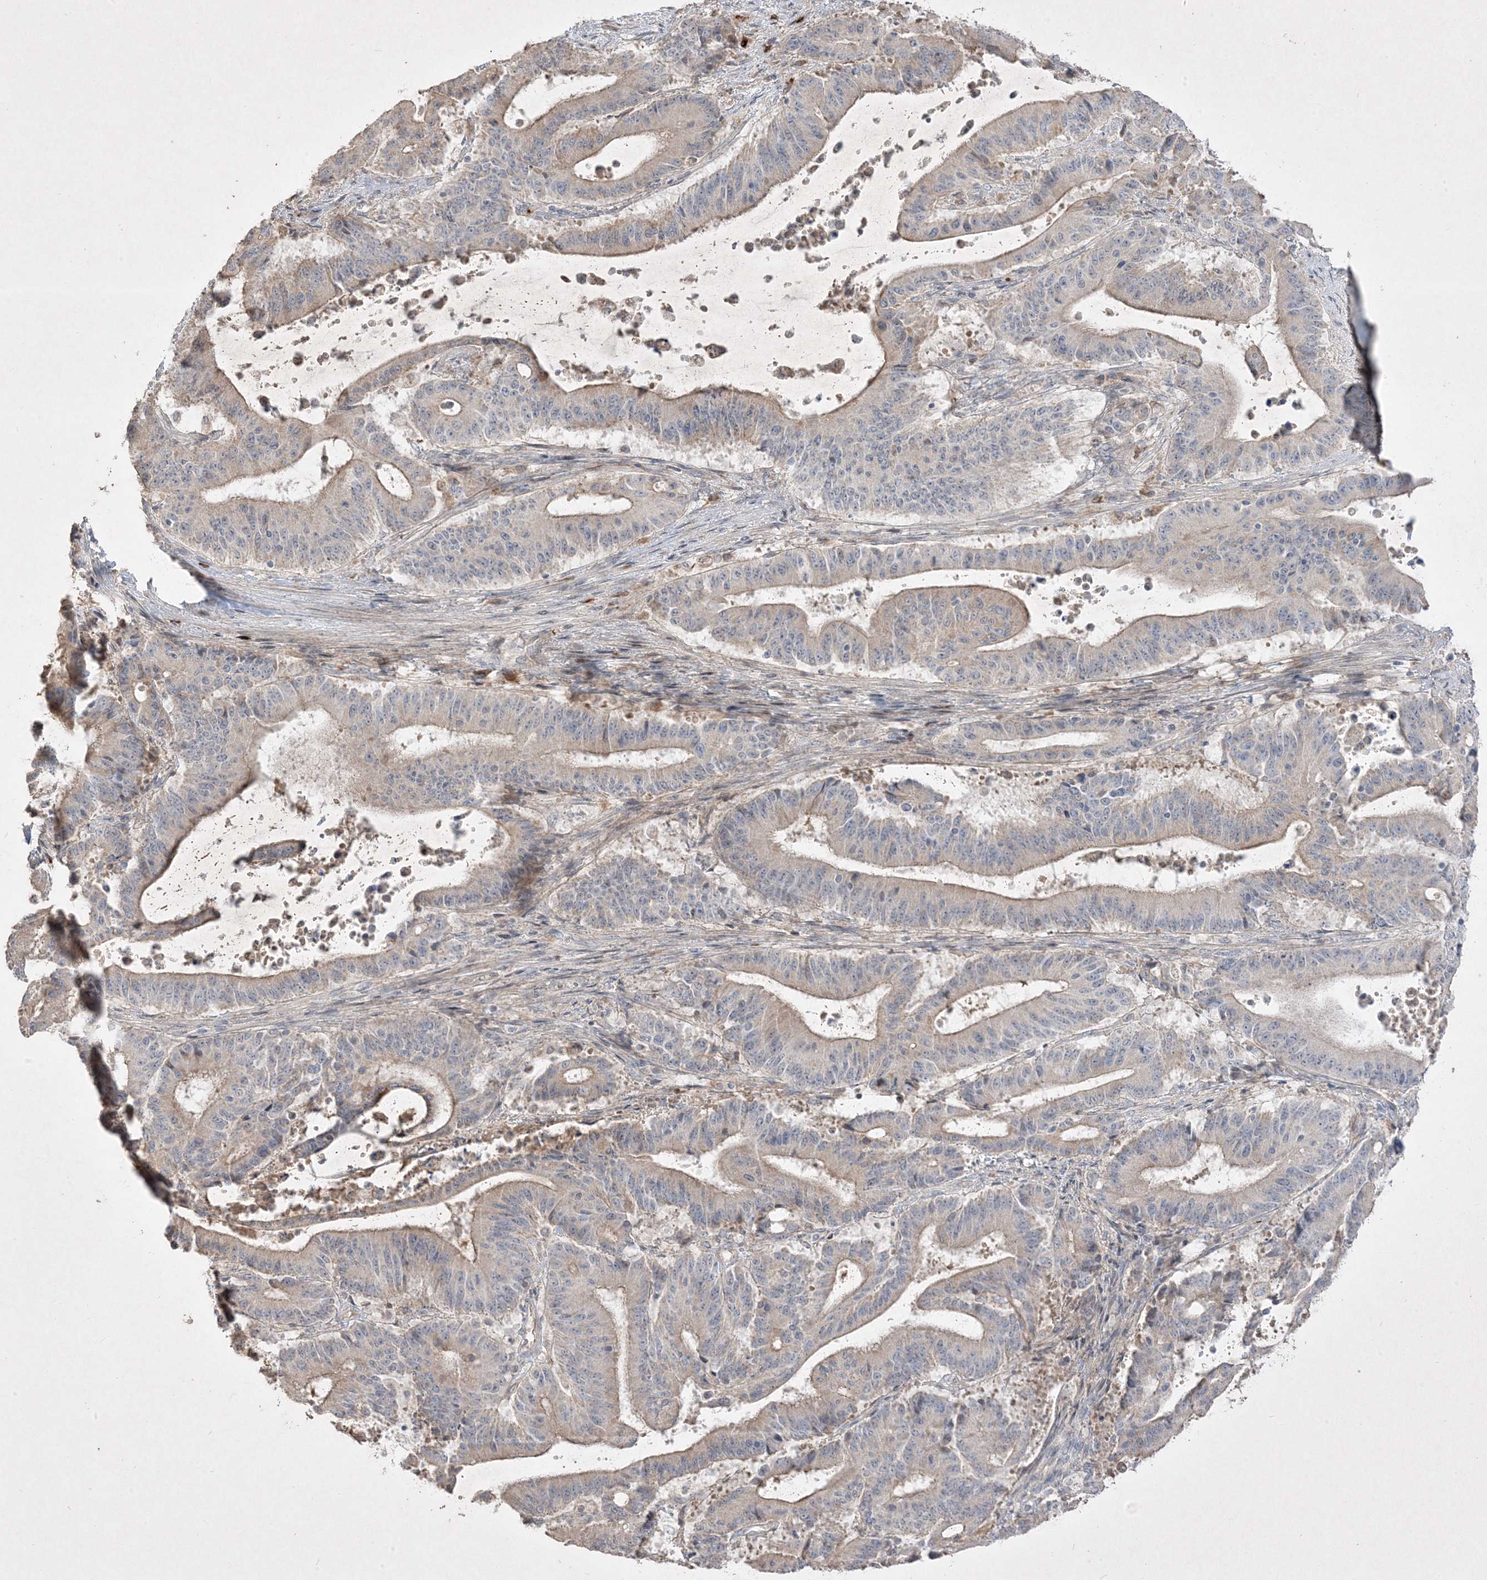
{"staining": {"intensity": "weak", "quantity": "<25%", "location": "cytoplasmic/membranous"}, "tissue": "liver cancer", "cell_type": "Tumor cells", "image_type": "cancer", "snomed": [{"axis": "morphology", "description": "Normal tissue, NOS"}, {"axis": "morphology", "description": "Cholangiocarcinoma"}, {"axis": "topography", "description": "Liver"}, {"axis": "topography", "description": "Peripheral nerve tissue"}], "caption": "This is an IHC histopathology image of cholangiocarcinoma (liver). There is no positivity in tumor cells.", "gene": "RGL4", "patient": {"sex": "female", "age": 73}}